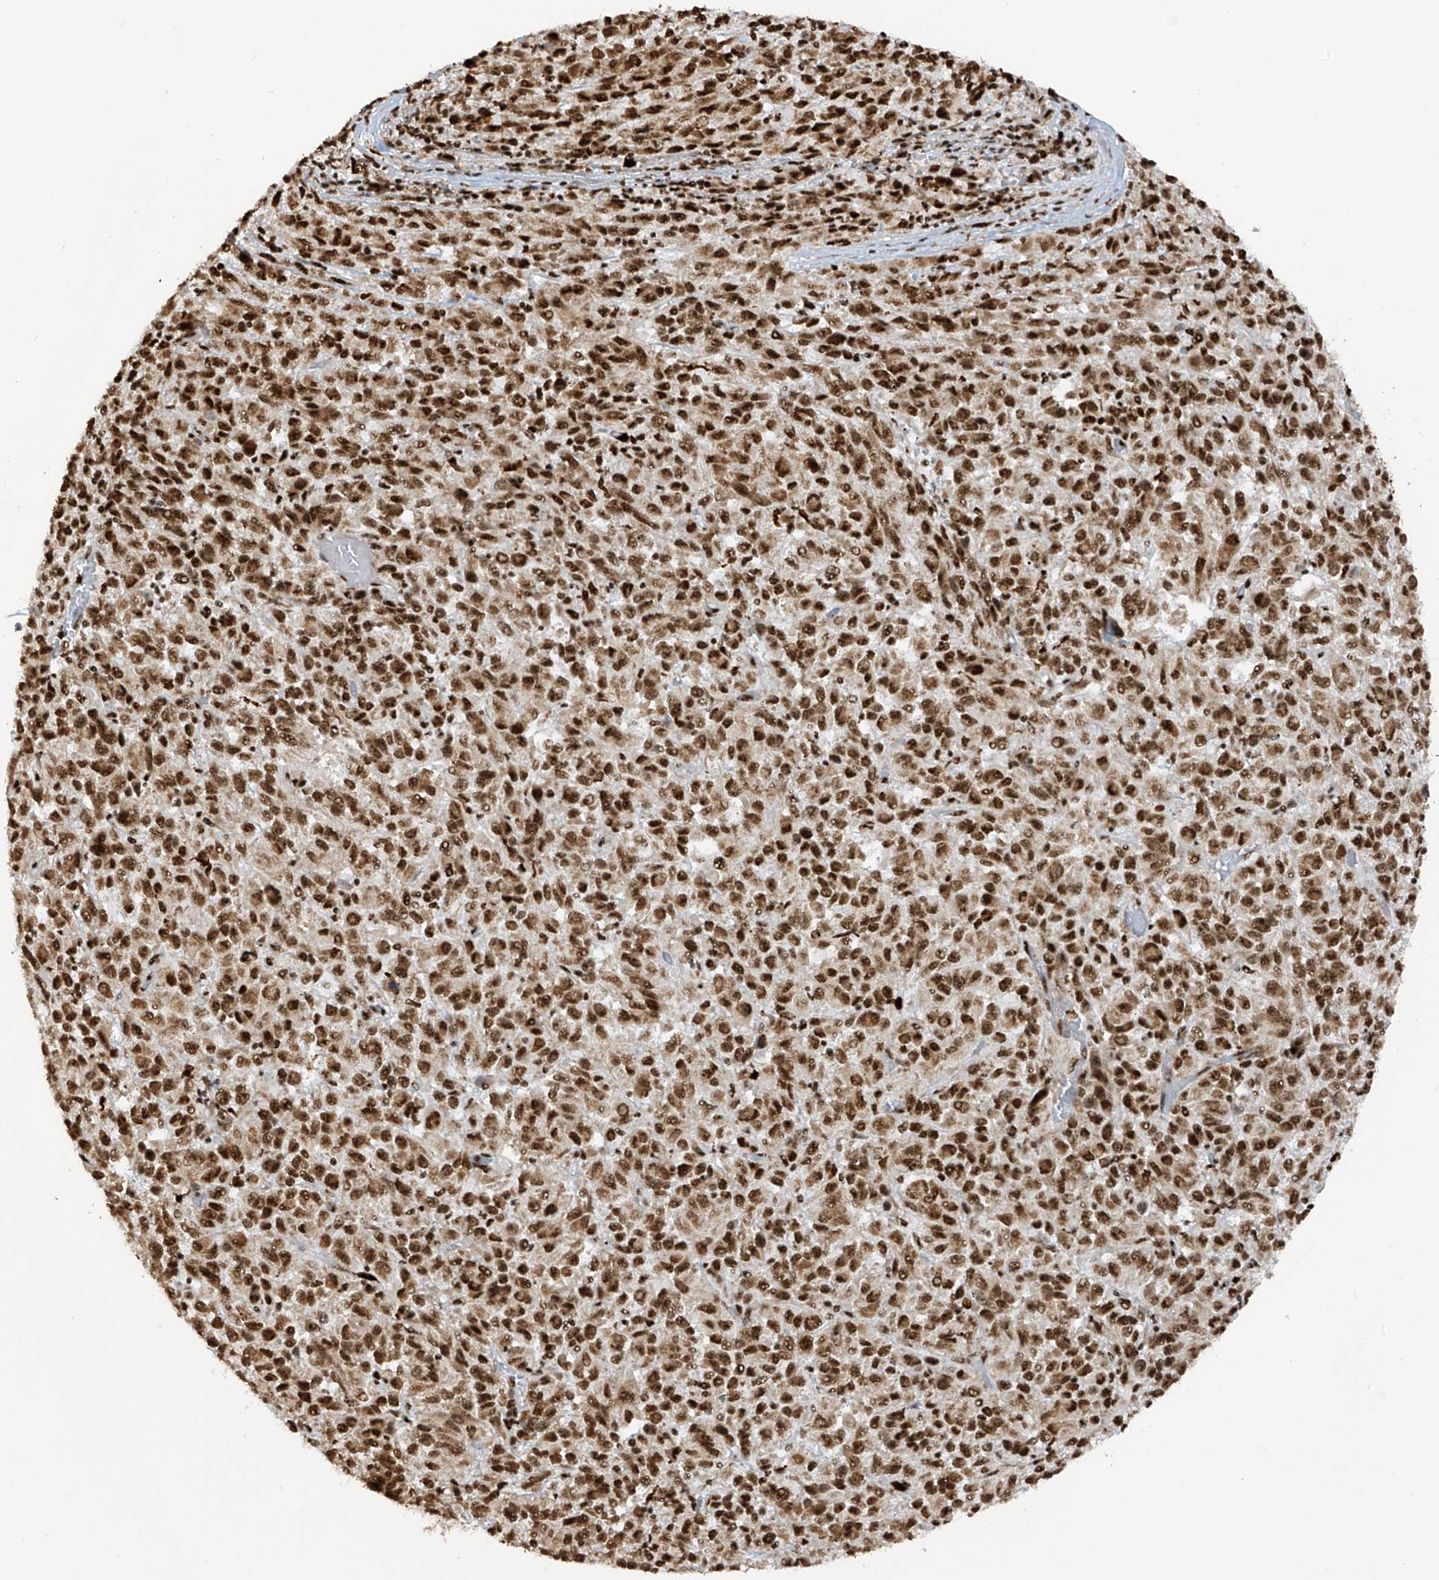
{"staining": {"intensity": "strong", "quantity": ">75%", "location": "nuclear"}, "tissue": "melanoma", "cell_type": "Tumor cells", "image_type": "cancer", "snomed": [{"axis": "morphology", "description": "Malignant melanoma, Metastatic site"}, {"axis": "topography", "description": "Lung"}], "caption": "Strong nuclear staining is identified in about >75% of tumor cells in melanoma.", "gene": "LBH", "patient": {"sex": "male", "age": 64}}